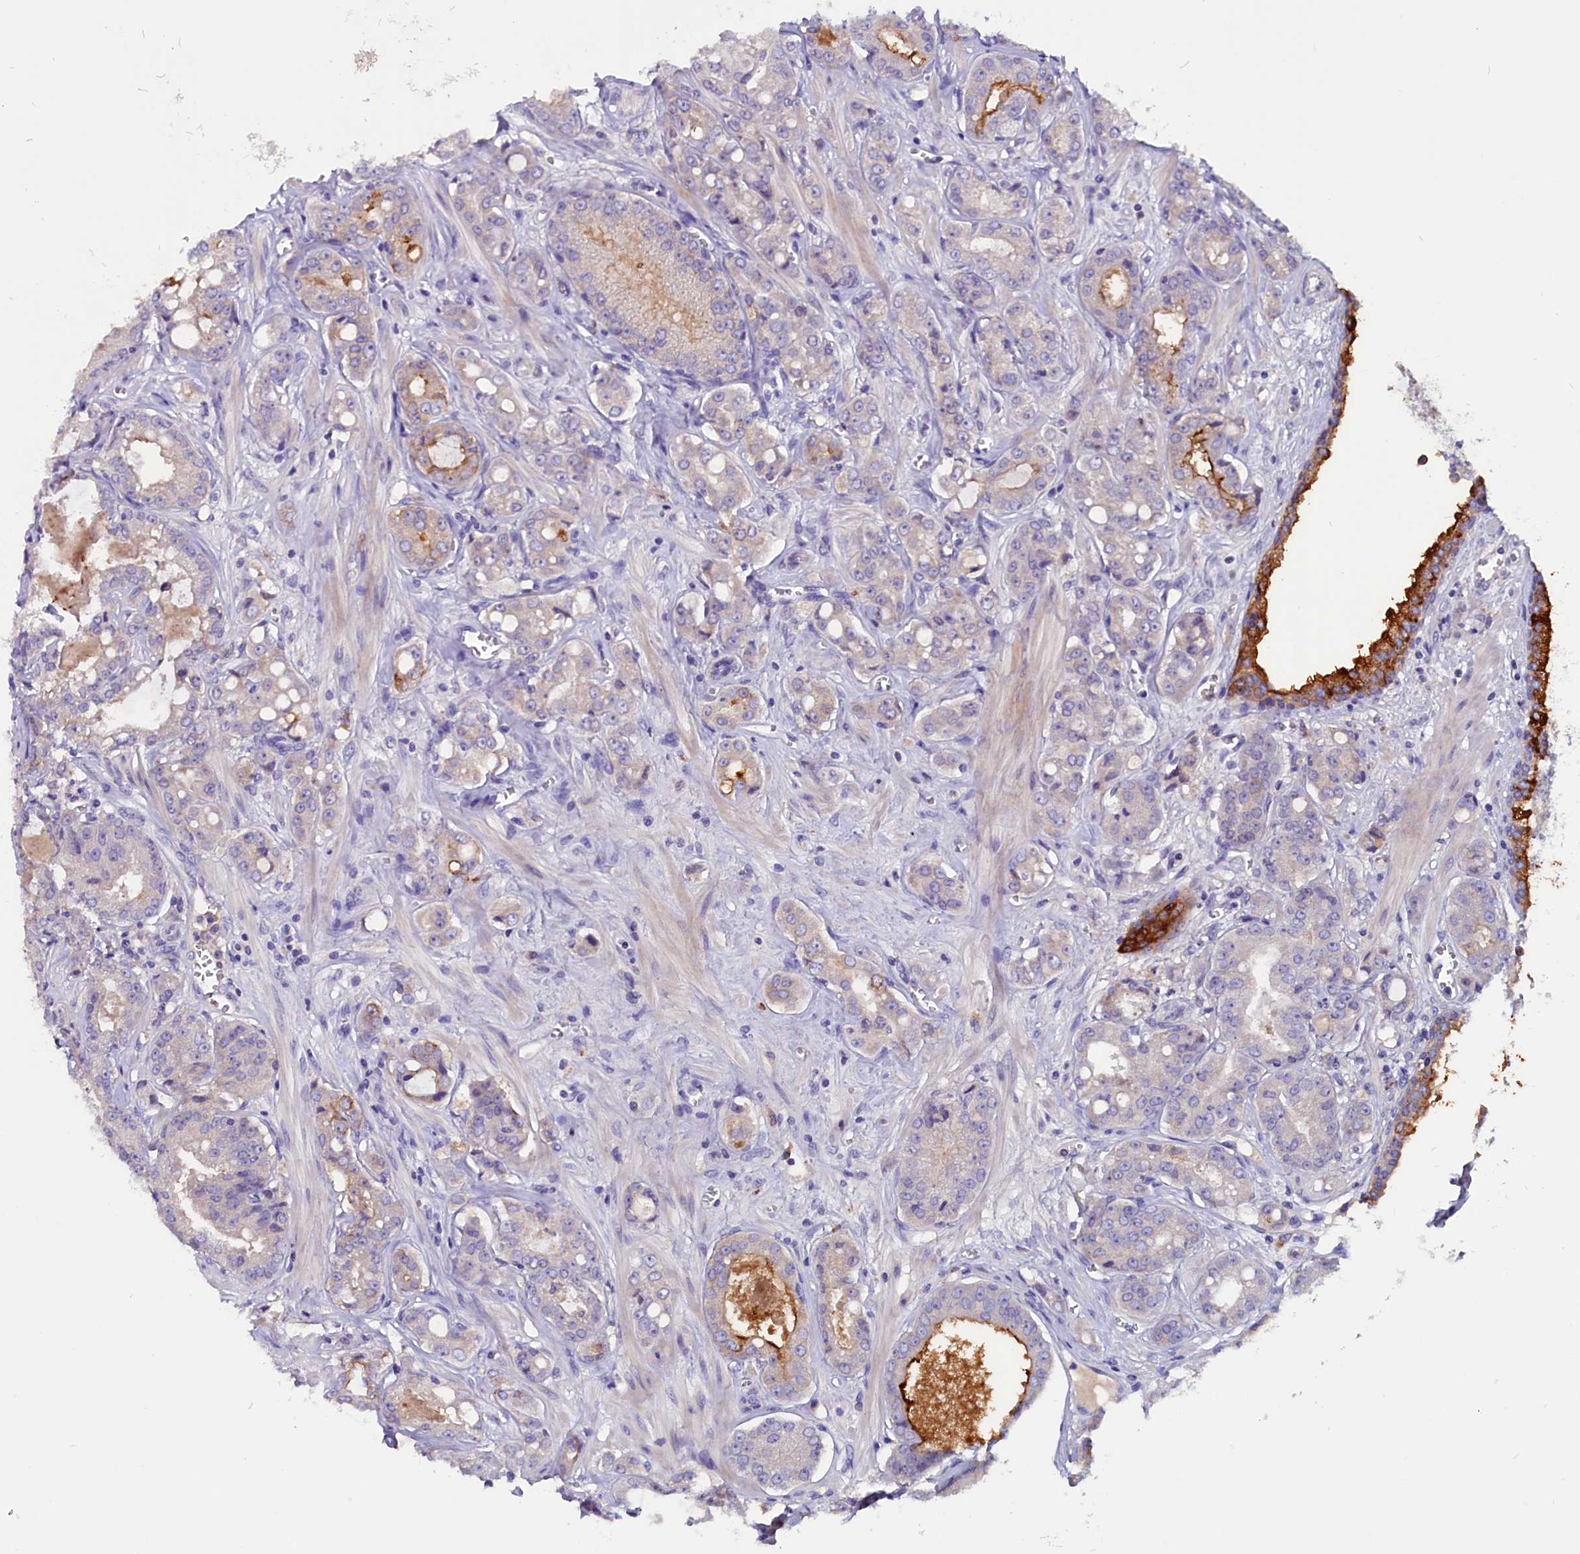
{"staining": {"intensity": "moderate", "quantity": "<25%", "location": "cytoplasmic/membranous"}, "tissue": "prostate cancer", "cell_type": "Tumor cells", "image_type": "cancer", "snomed": [{"axis": "morphology", "description": "Adenocarcinoma, High grade"}, {"axis": "topography", "description": "Prostate"}], "caption": "A high-resolution image shows immunohistochemistry staining of prostate cancer (adenocarcinoma (high-grade)), which displays moderate cytoplasmic/membranous expression in approximately <25% of tumor cells.", "gene": "CCBE1", "patient": {"sex": "male", "age": 74}}